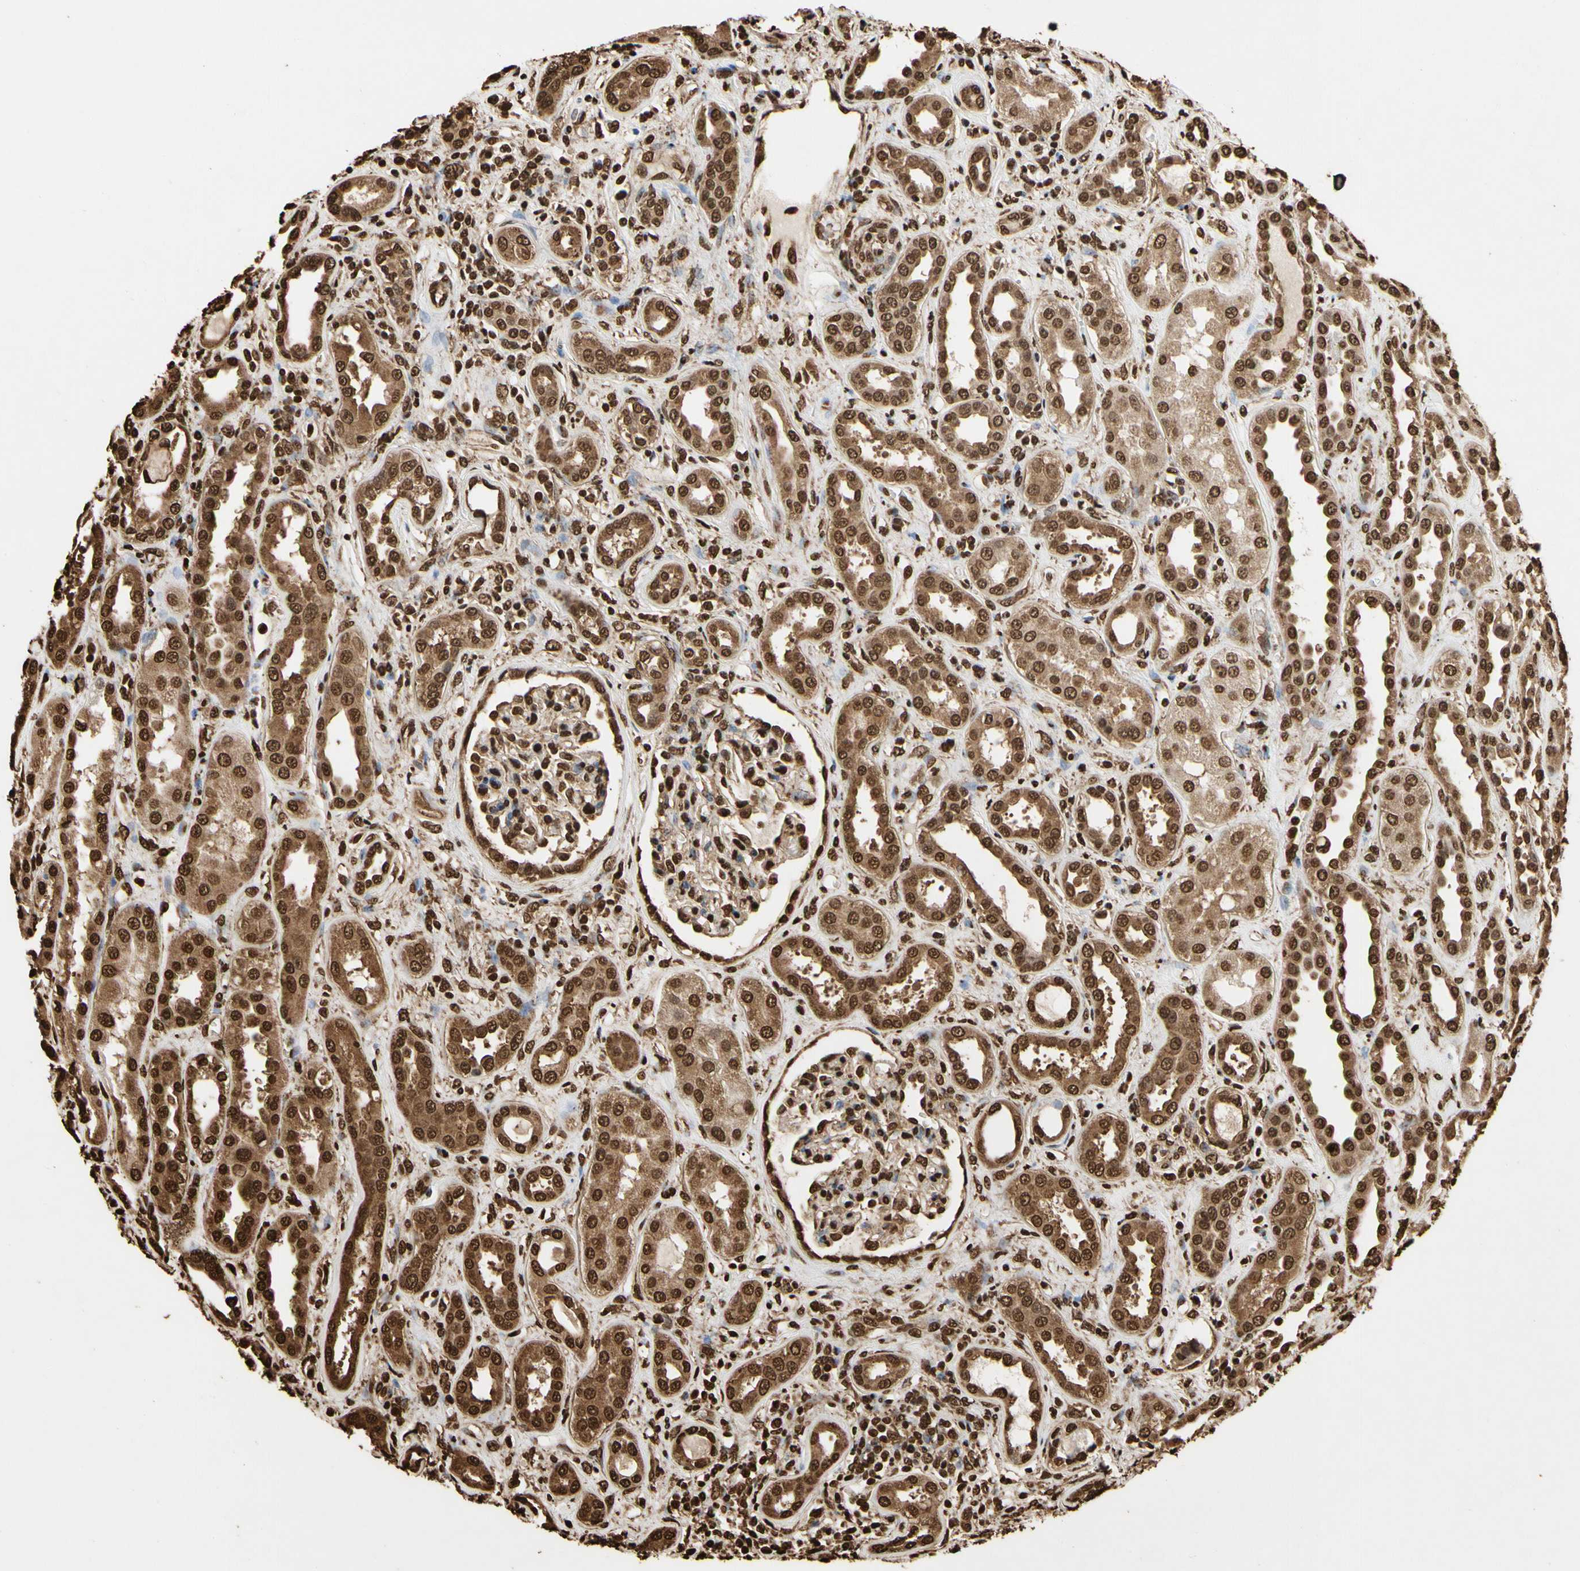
{"staining": {"intensity": "strong", "quantity": ">75%", "location": "cytoplasmic/membranous,nuclear"}, "tissue": "kidney", "cell_type": "Cells in glomeruli", "image_type": "normal", "snomed": [{"axis": "morphology", "description": "Normal tissue, NOS"}, {"axis": "topography", "description": "Kidney"}], "caption": "Protein analysis of benign kidney reveals strong cytoplasmic/membranous,nuclear expression in about >75% of cells in glomeruli. Immunohistochemistry (ihc) stains the protein in brown and the nuclei are stained blue.", "gene": "HNRNPK", "patient": {"sex": "male", "age": 59}}